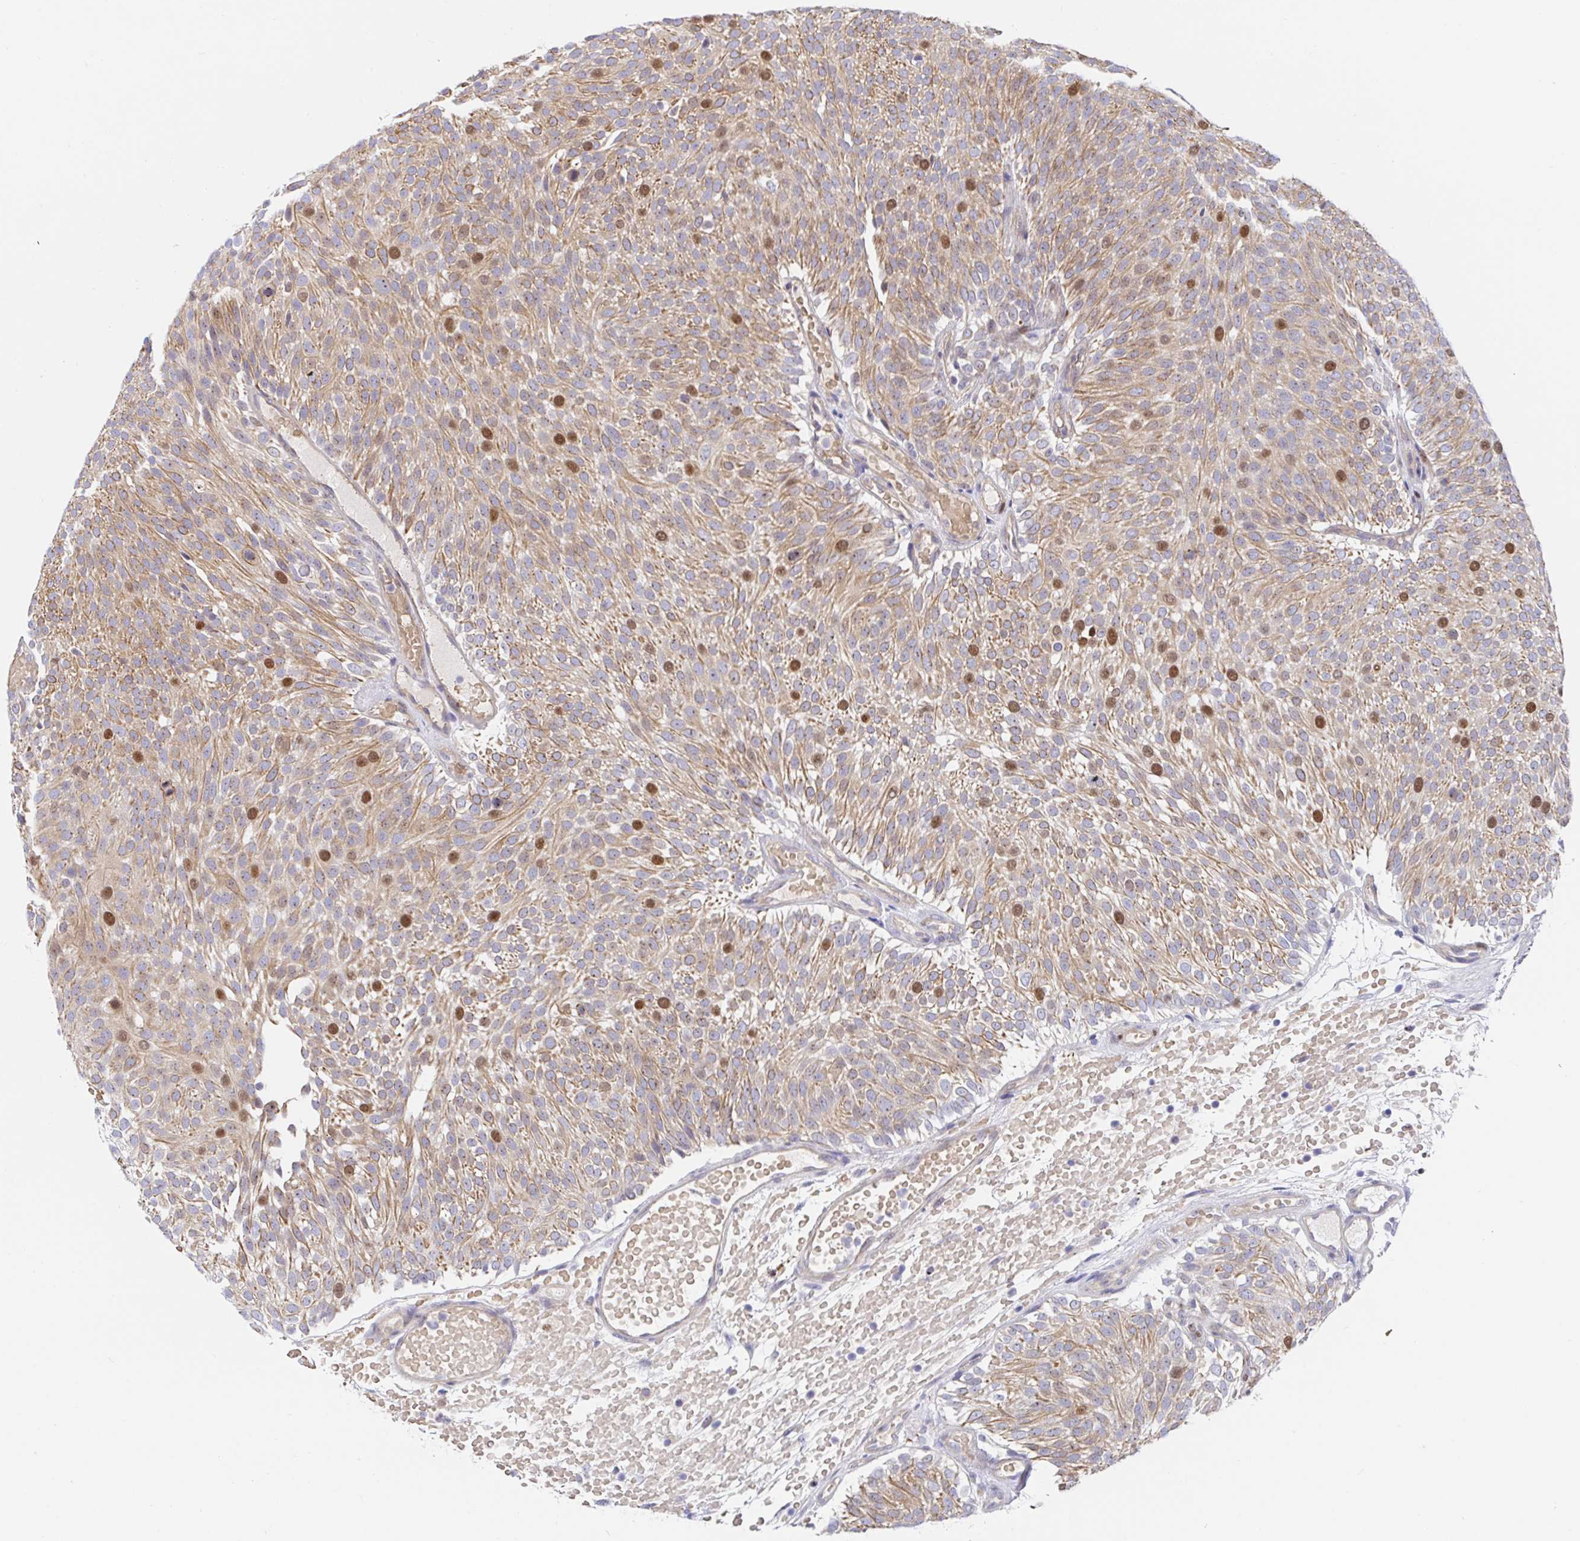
{"staining": {"intensity": "moderate", "quantity": "25%-75%", "location": "cytoplasmic/membranous,nuclear"}, "tissue": "urothelial cancer", "cell_type": "Tumor cells", "image_type": "cancer", "snomed": [{"axis": "morphology", "description": "Urothelial carcinoma, Low grade"}, {"axis": "topography", "description": "Urinary bladder"}], "caption": "This image shows urothelial cancer stained with IHC to label a protein in brown. The cytoplasmic/membranous and nuclear of tumor cells show moderate positivity for the protein. Nuclei are counter-stained blue.", "gene": "TIMELESS", "patient": {"sex": "male", "age": 78}}